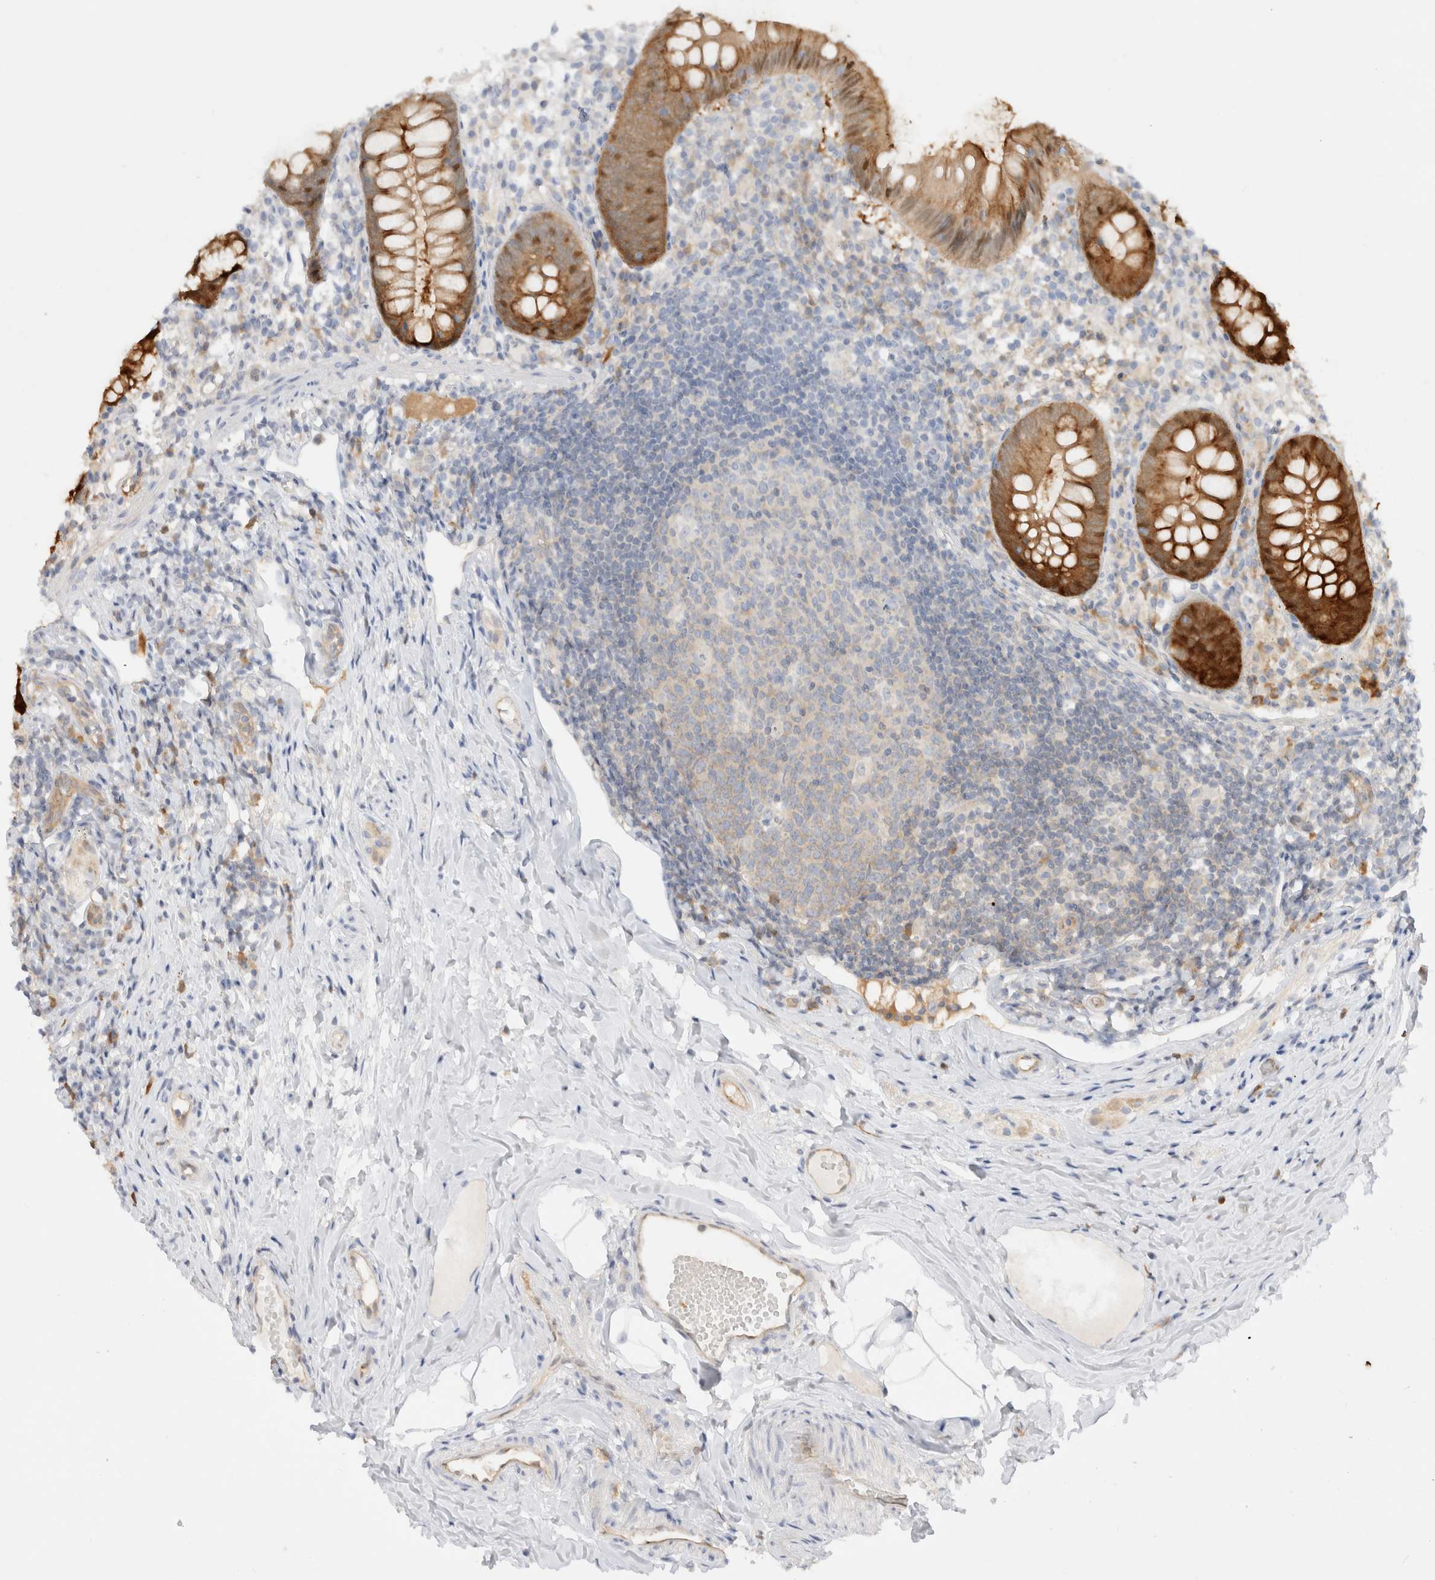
{"staining": {"intensity": "strong", "quantity": ">75%", "location": "cytoplasmic/membranous"}, "tissue": "appendix", "cell_type": "Glandular cells", "image_type": "normal", "snomed": [{"axis": "morphology", "description": "Normal tissue, NOS"}, {"axis": "topography", "description": "Appendix"}], "caption": "Glandular cells reveal high levels of strong cytoplasmic/membranous expression in approximately >75% of cells in unremarkable human appendix. (Brightfield microscopy of DAB IHC at high magnification).", "gene": "EFCAB13", "patient": {"sex": "female", "age": 20}}